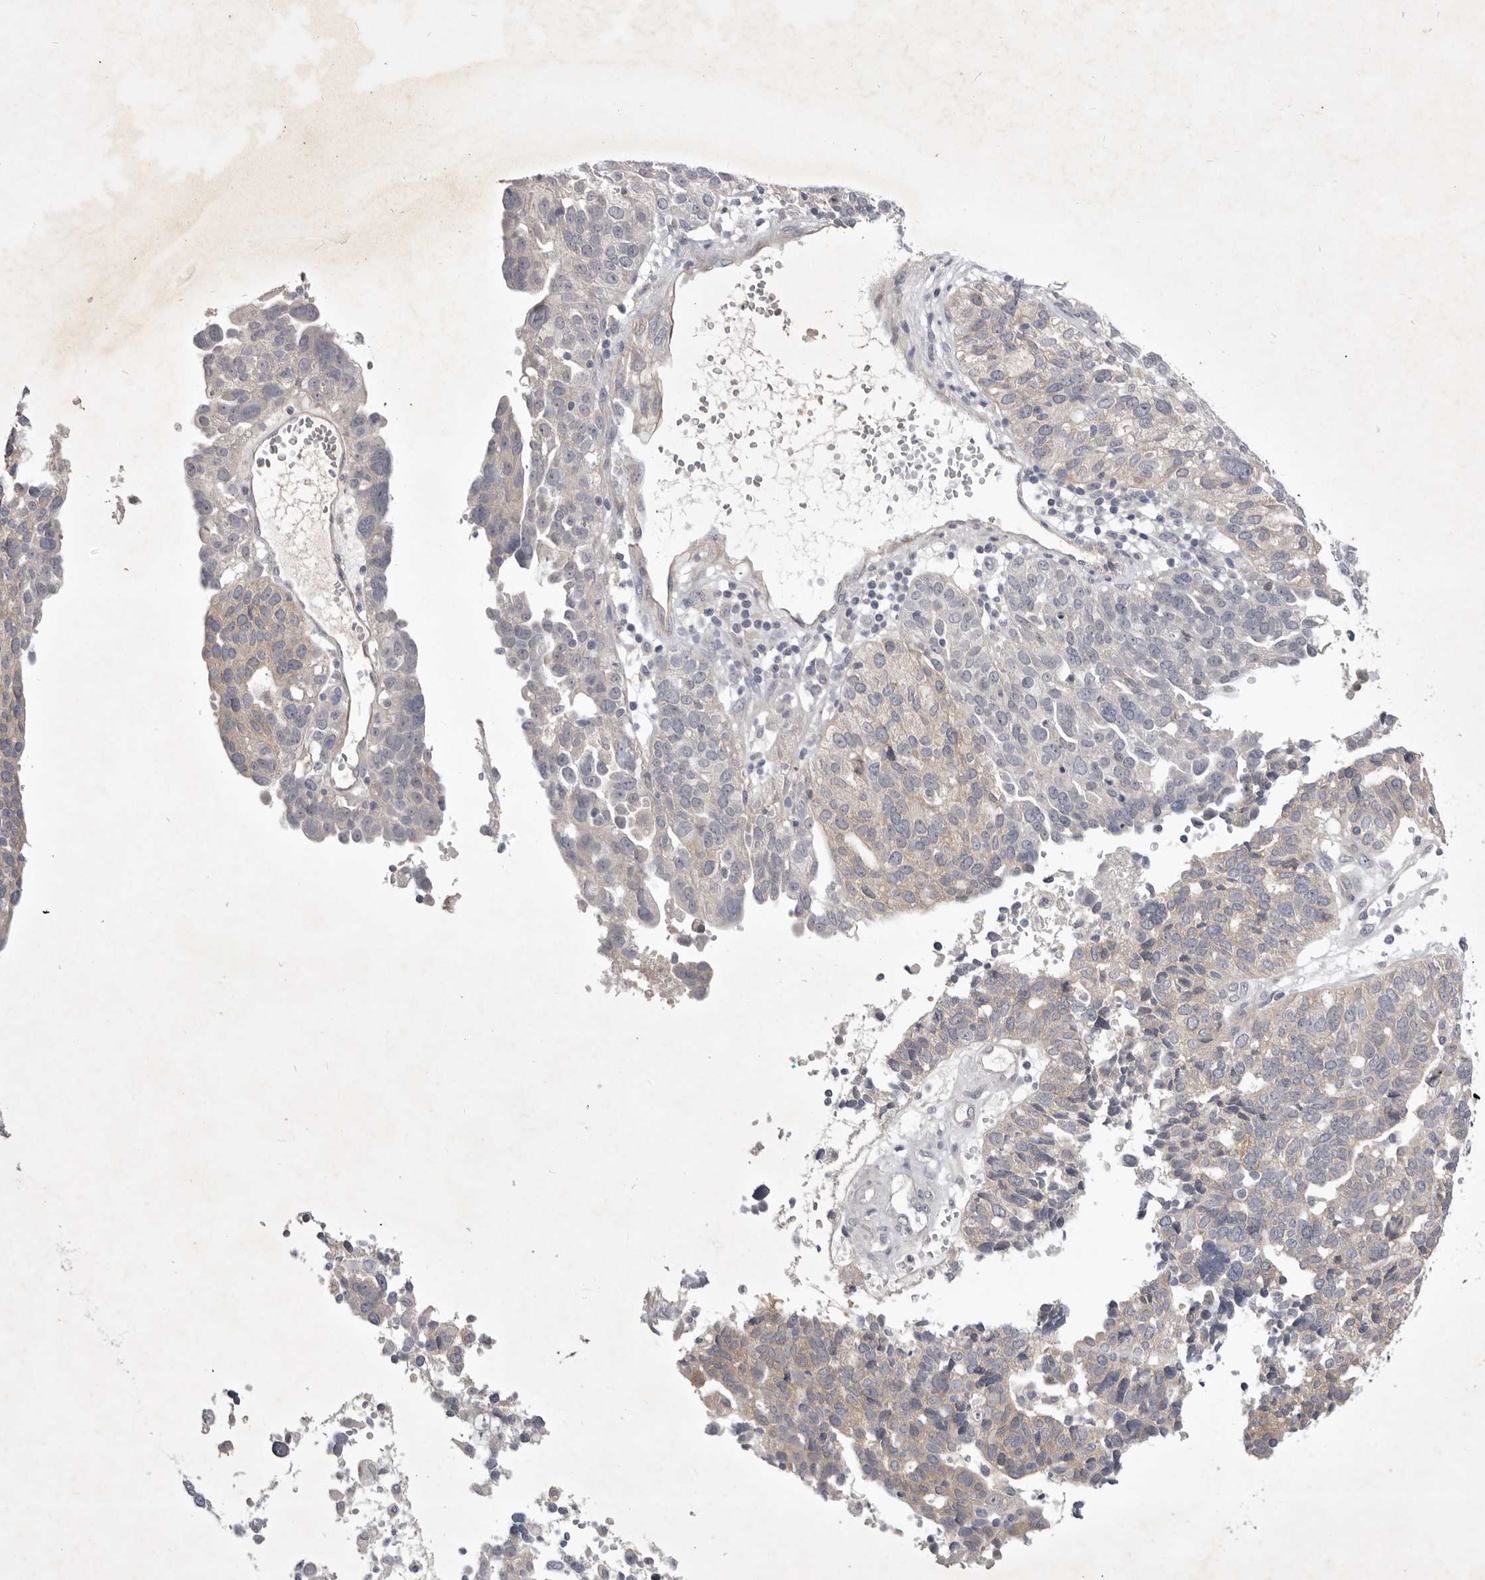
{"staining": {"intensity": "weak", "quantity": "<25%", "location": "cytoplasmic/membranous"}, "tissue": "ovarian cancer", "cell_type": "Tumor cells", "image_type": "cancer", "snomed": [{"axis": "morphology", "description": "Cystadenocarcinoma, serous, NOS"}, {"axis": "topography", "description": "Ovary"}], "caption": "This is an immunohistochemistry (IHC) micrograph of serous cystadenocarcinoma (ovarian). There is no staining in tumor cells.", "gene": "ITGAD", "patient": {"sex": "female", "age": 59}}